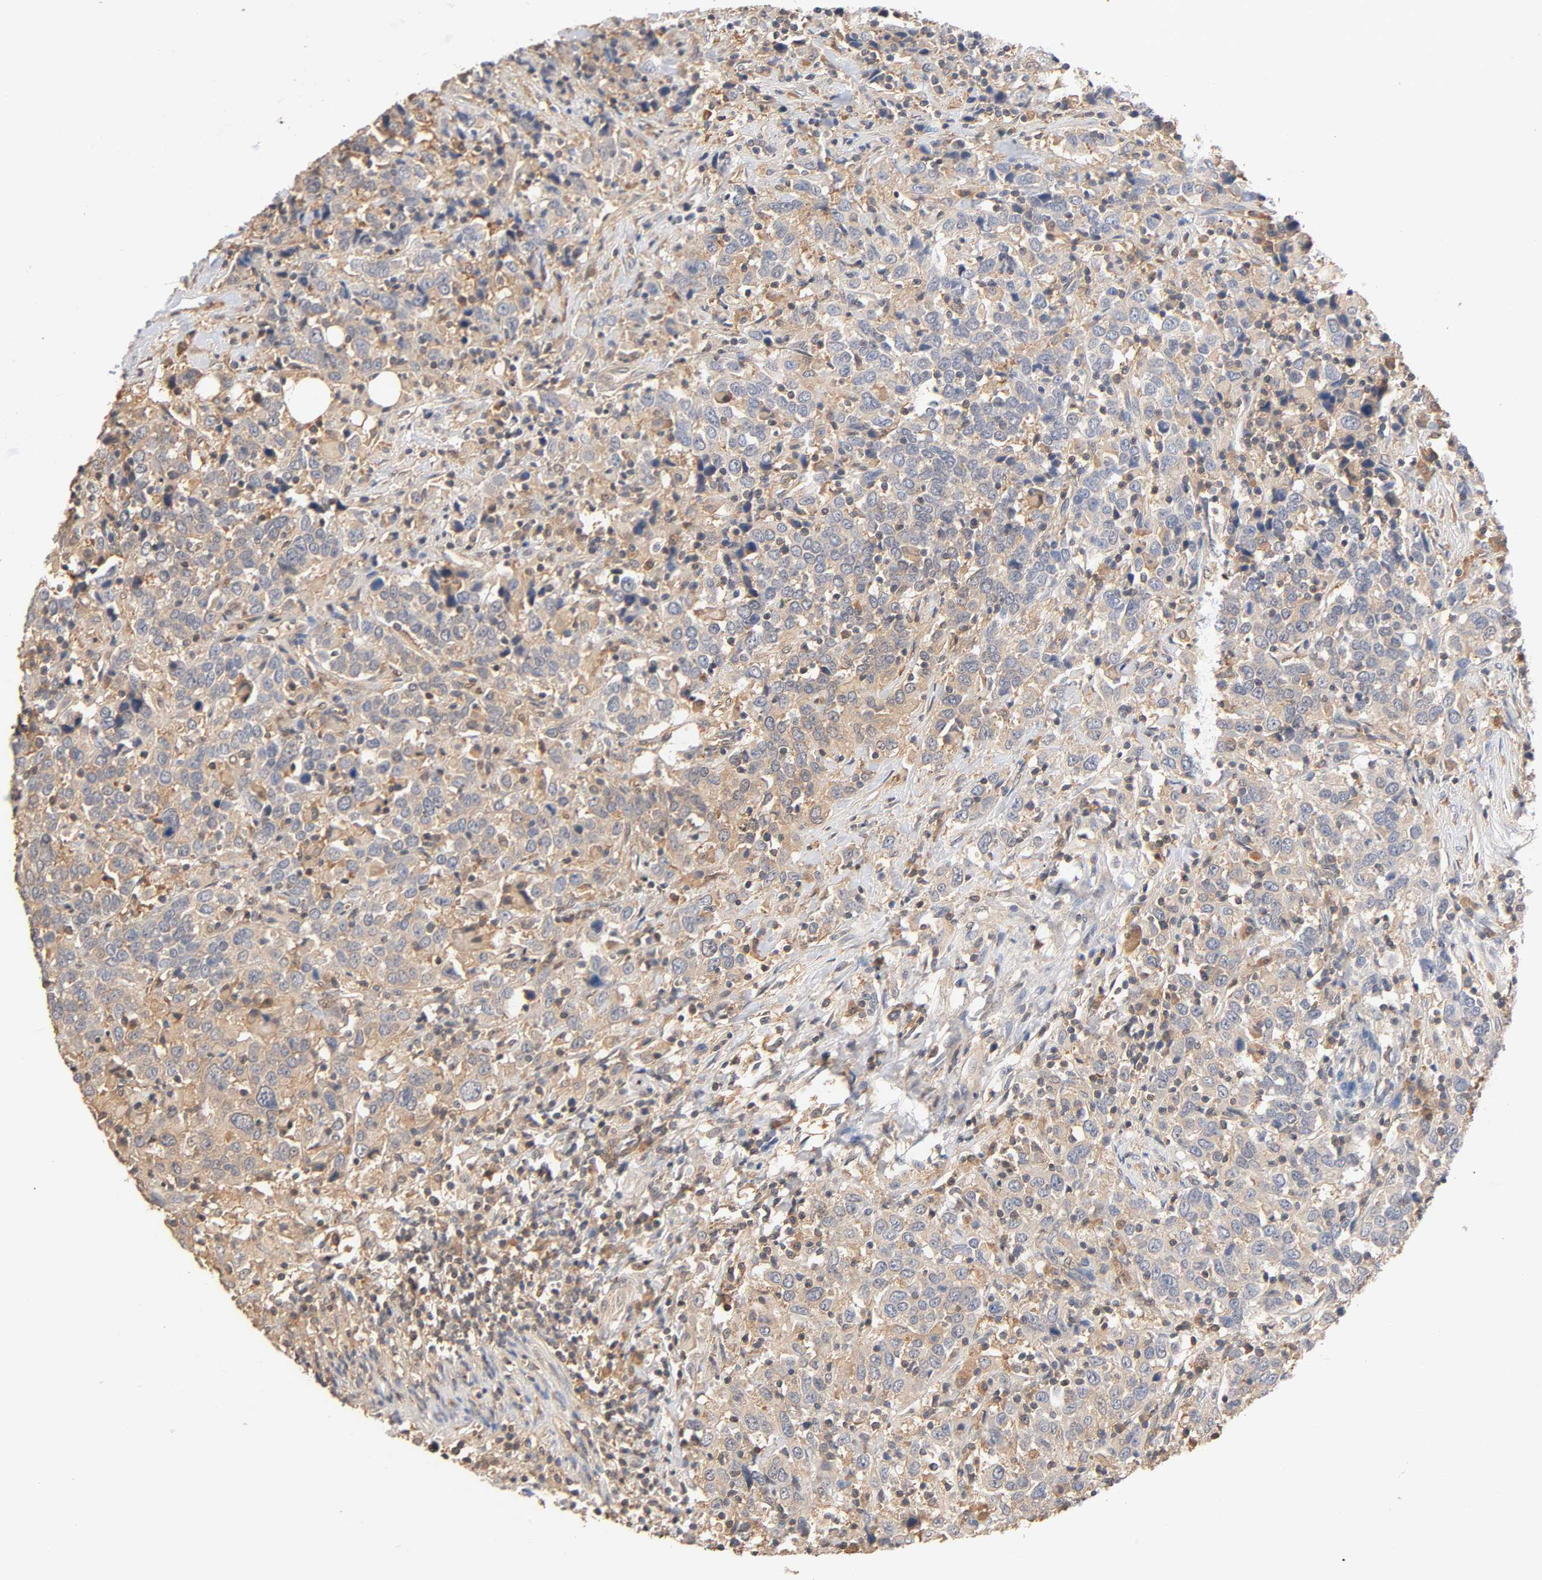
{"staining": {"intensity": "weak", "quantity": ">75%", "location": "cytoplasmic/membranous"}, "tissue": "urothelial cancer", "cell_type": "Tumor cells", "image_type": "cancer", "snomed": [{"axis": "morphology", "description": "Urothelial carcinoma, High grade"}, {"axis": "topography", "description": "Urinary bladder"}], "caption": "Approximately >75% of tumor cells in human high-grade urothelial carcinoma show weak cytoplasmic/membranous protein staining as visualized by brown immunohistochemical staining.", "gene": "ALDOA", "patient": {"sex": "male", "age": 61}}